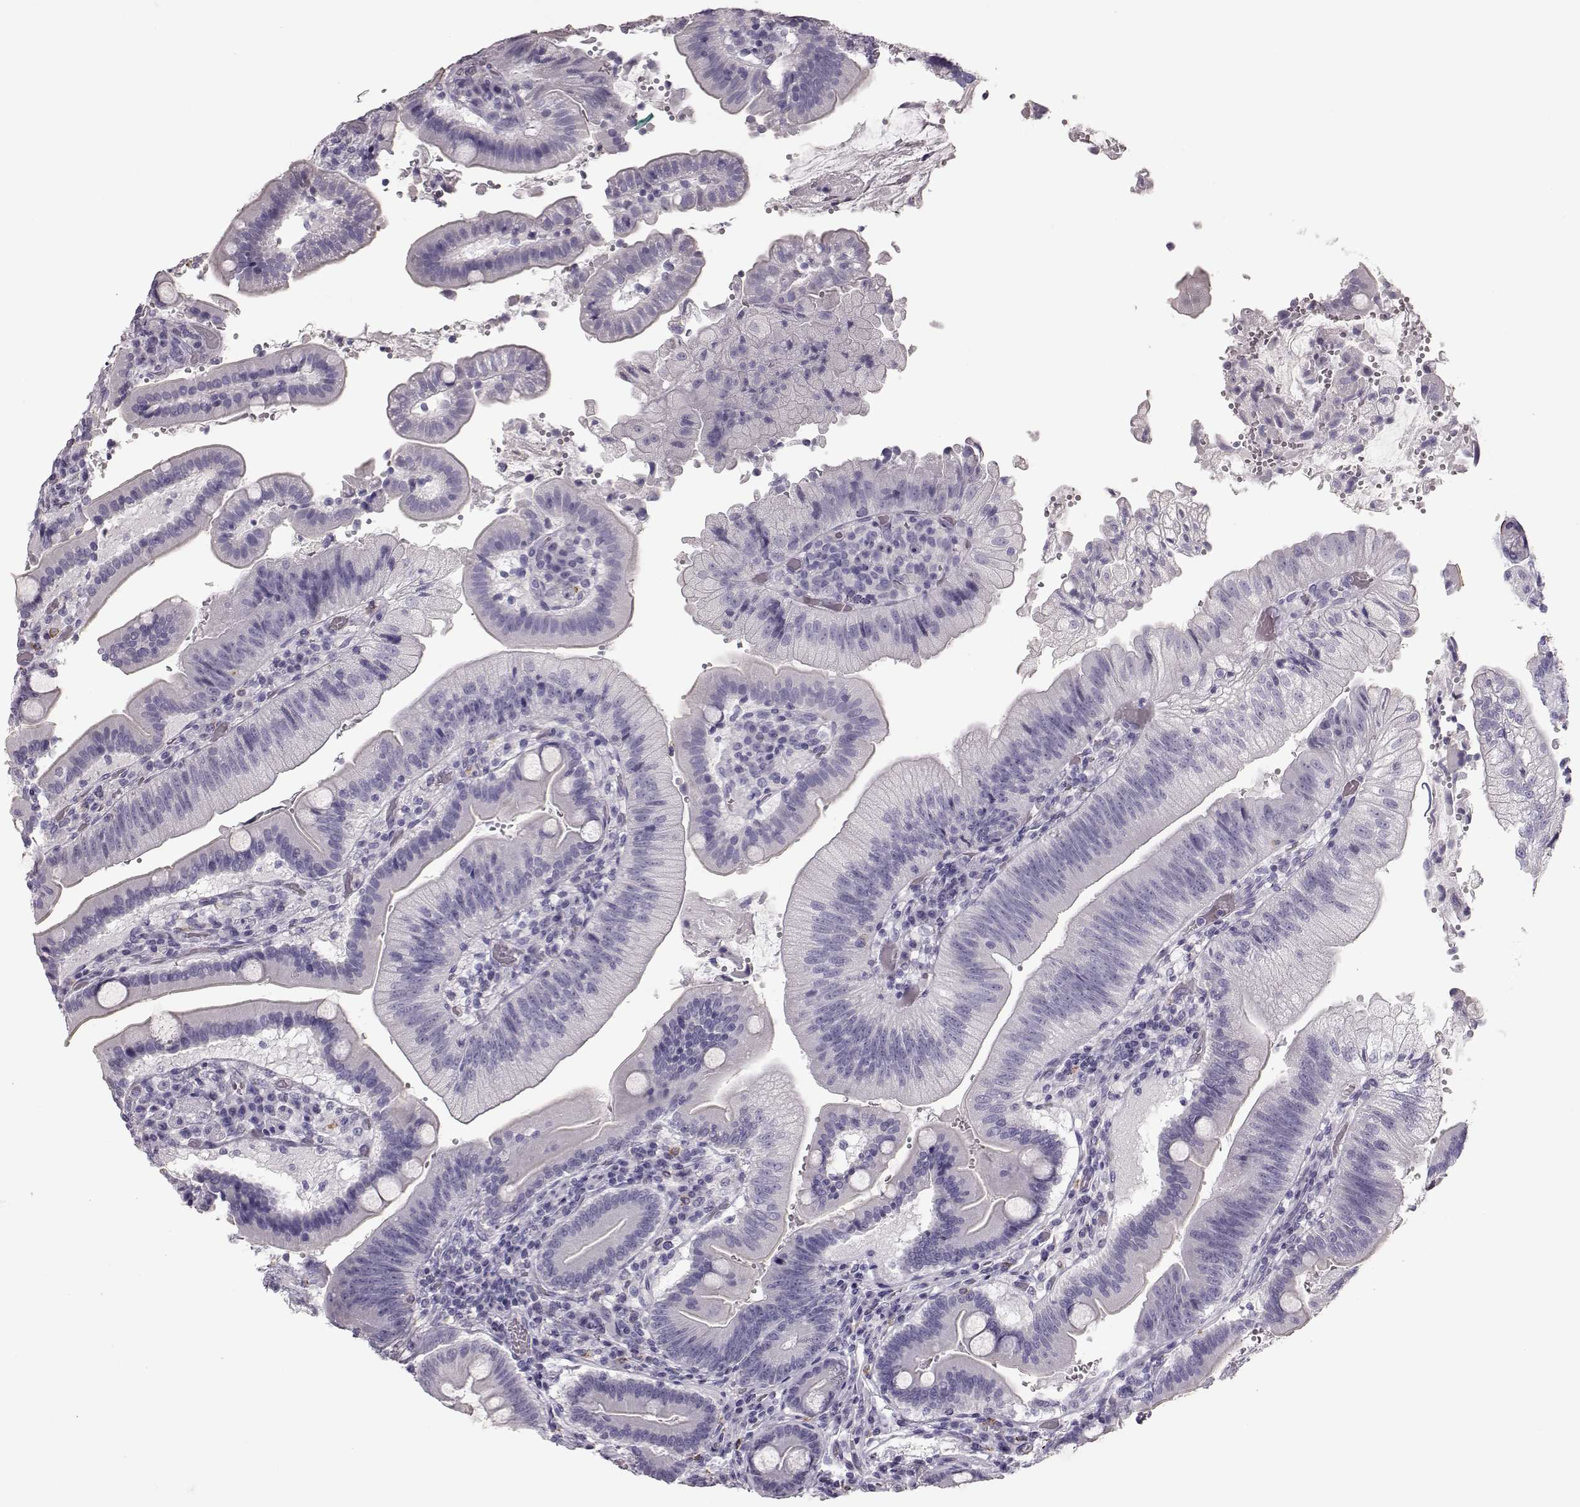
{"staining": {"intensity": "negative", "quantity": "none", "location": "none"}, "tissue": "duodenum", "cell_type": "Glandular cells", "image_type": "normal", "snomed": [{"axis": "morphology", "description": "Normal tissue, NOS"}, {"axis": "topography", "description": "Duodenum"}], "caption": "Immunohistochemistry (IHC) photomicrograph of benign duodenum: duodenum stained with DAB (3,3'-diaminobenzidine) demonstrates no significant protein staining in glandular cells. (DAB (3,3'-diaminobenzidine) immunohistochemistry (IHC), high magnification).", "gene": "NPTXR", "patient": {"sex": "female", "age": 62}}